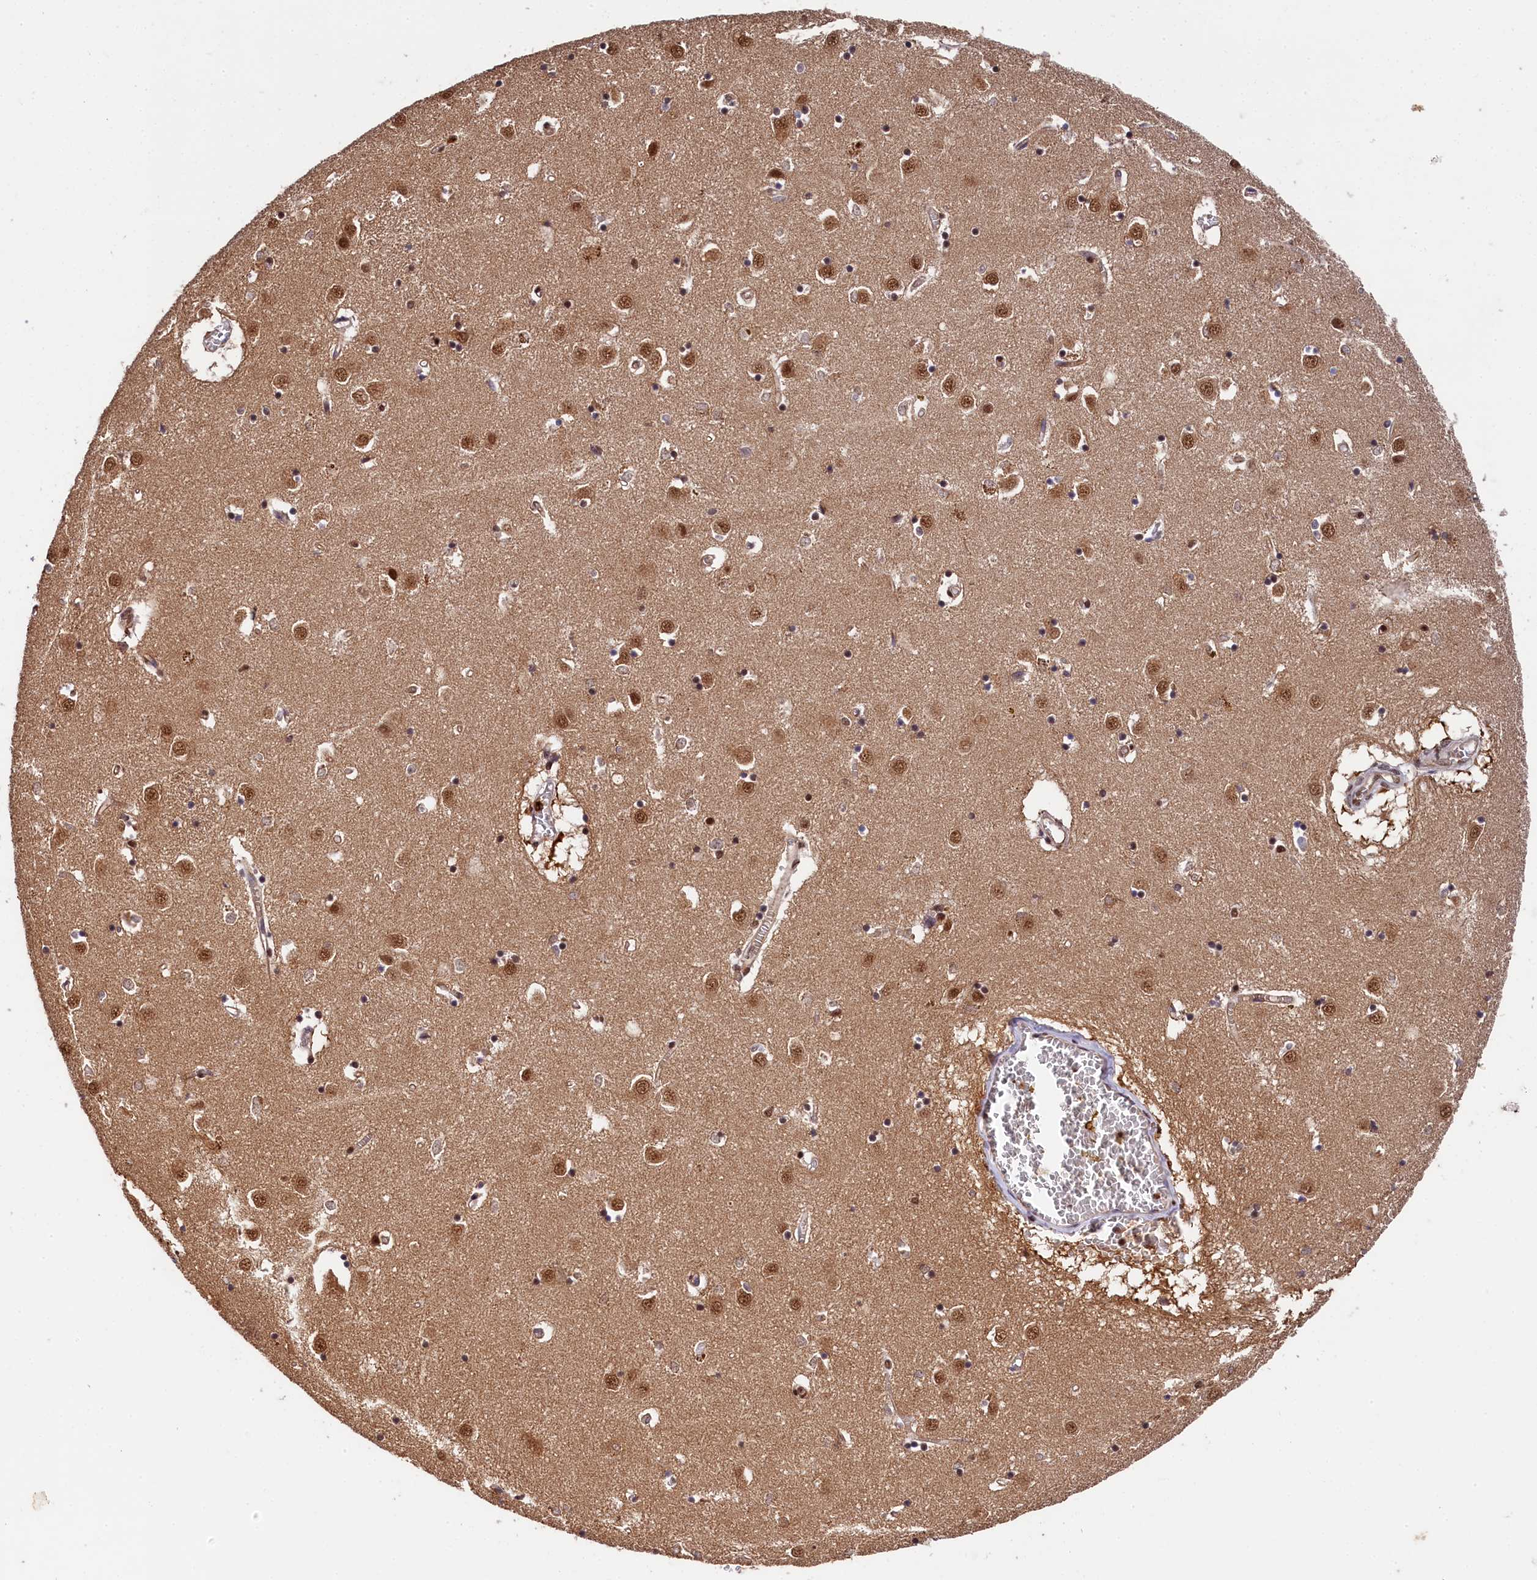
{"staining": {"intensity": "strong", "quantity": "25%-75%", "location": "nuclear"}, "tissue": "caudate", "cell_type": "Glial cells", "image_type": "normal", "snomed": [{"axis": "morphology", "description": "Normal tissue, NOS"}, {"axis": "topography", "description": "Lateral ventricle wall"}], "caption": "A micrograph of caudate stained for a protein exhibits strong nuclear brown staining in glial cells.", "gene": "ADIG", "patient": {"sex": "male", "age": 70}}